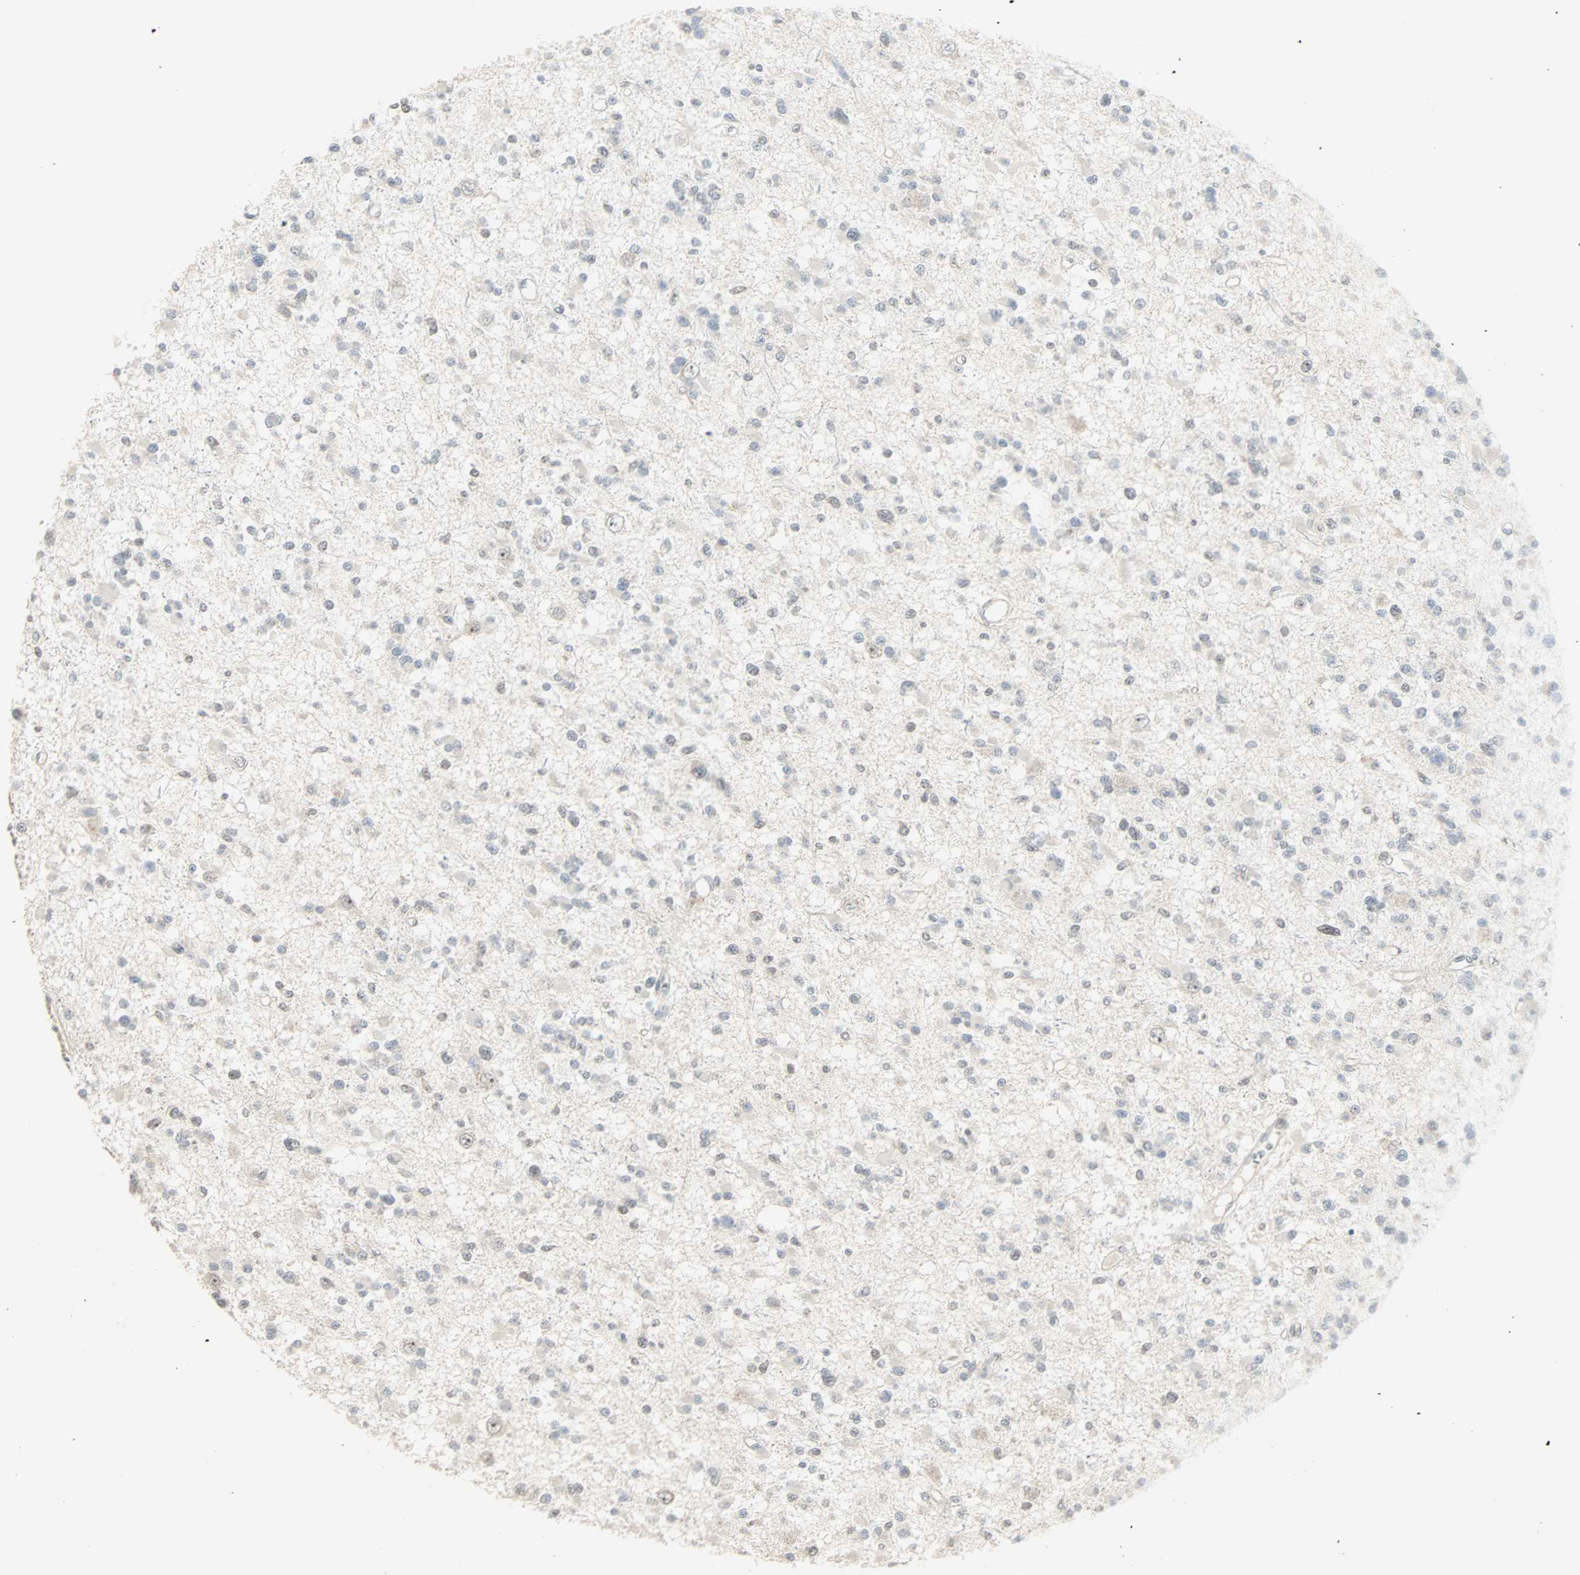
{"staining": {"intensity": "weak", "quantity": "<25%", "location": "cytoplasmic/membranous,nuclear"}, "tissue": "glioma", "cell_type": "Tumor cells", "image_type": "cancer", "snomed": [{"axis": "morphology", "description": "Glioma, malignant, Low grade"}, {"axis": "topography", "description": "Brain"}], "caption": "Immunohistochemistry image of neoplastic tissue: human glioma stained with DAB (3,3'-diaminobenzidine) exhibits no significant protein expression in tumor cells.", "gene": "KDM4A", "patient": {"sex": "female", "age": 22}}